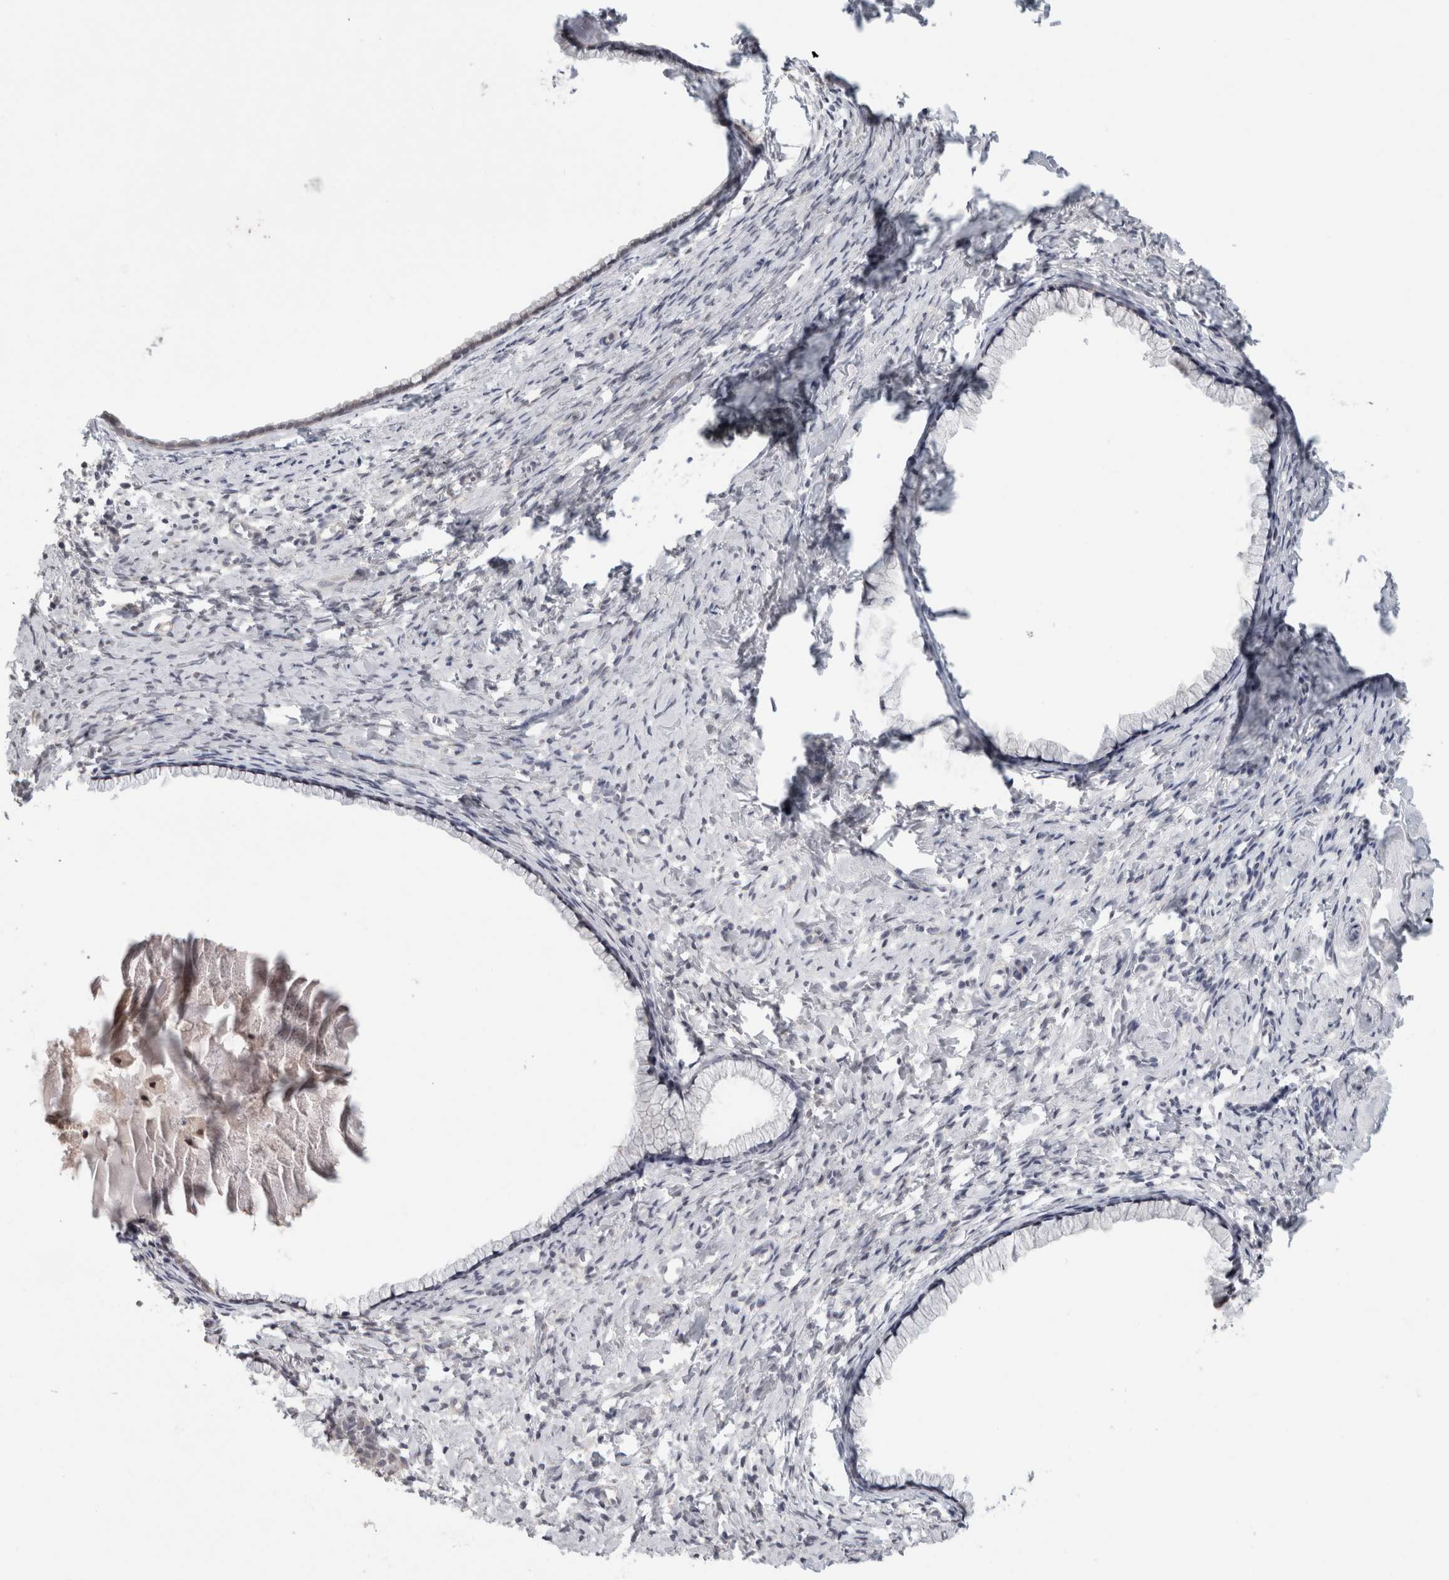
{"staining": {"intensity": "weak", "quantity": "<25%", "location": "cytoplasmic/membranous"}, "tissue": "cervix", "cell_type": "Glandular cells", "image_type": "normal", "snomed": [{"axis": "morphology", "description": "Normal tissue, NOS"}, {"axis": "topography", "description": "Cervix"}], "caption": "This image is of unremarkable cervix stained with immunohistochemistry to label a protein in brown with the nuclei are counter-stained blue. There is no expression in glandular cells.", "gene": "PIGP", "patient": {"sex": "female", "age": 75}}